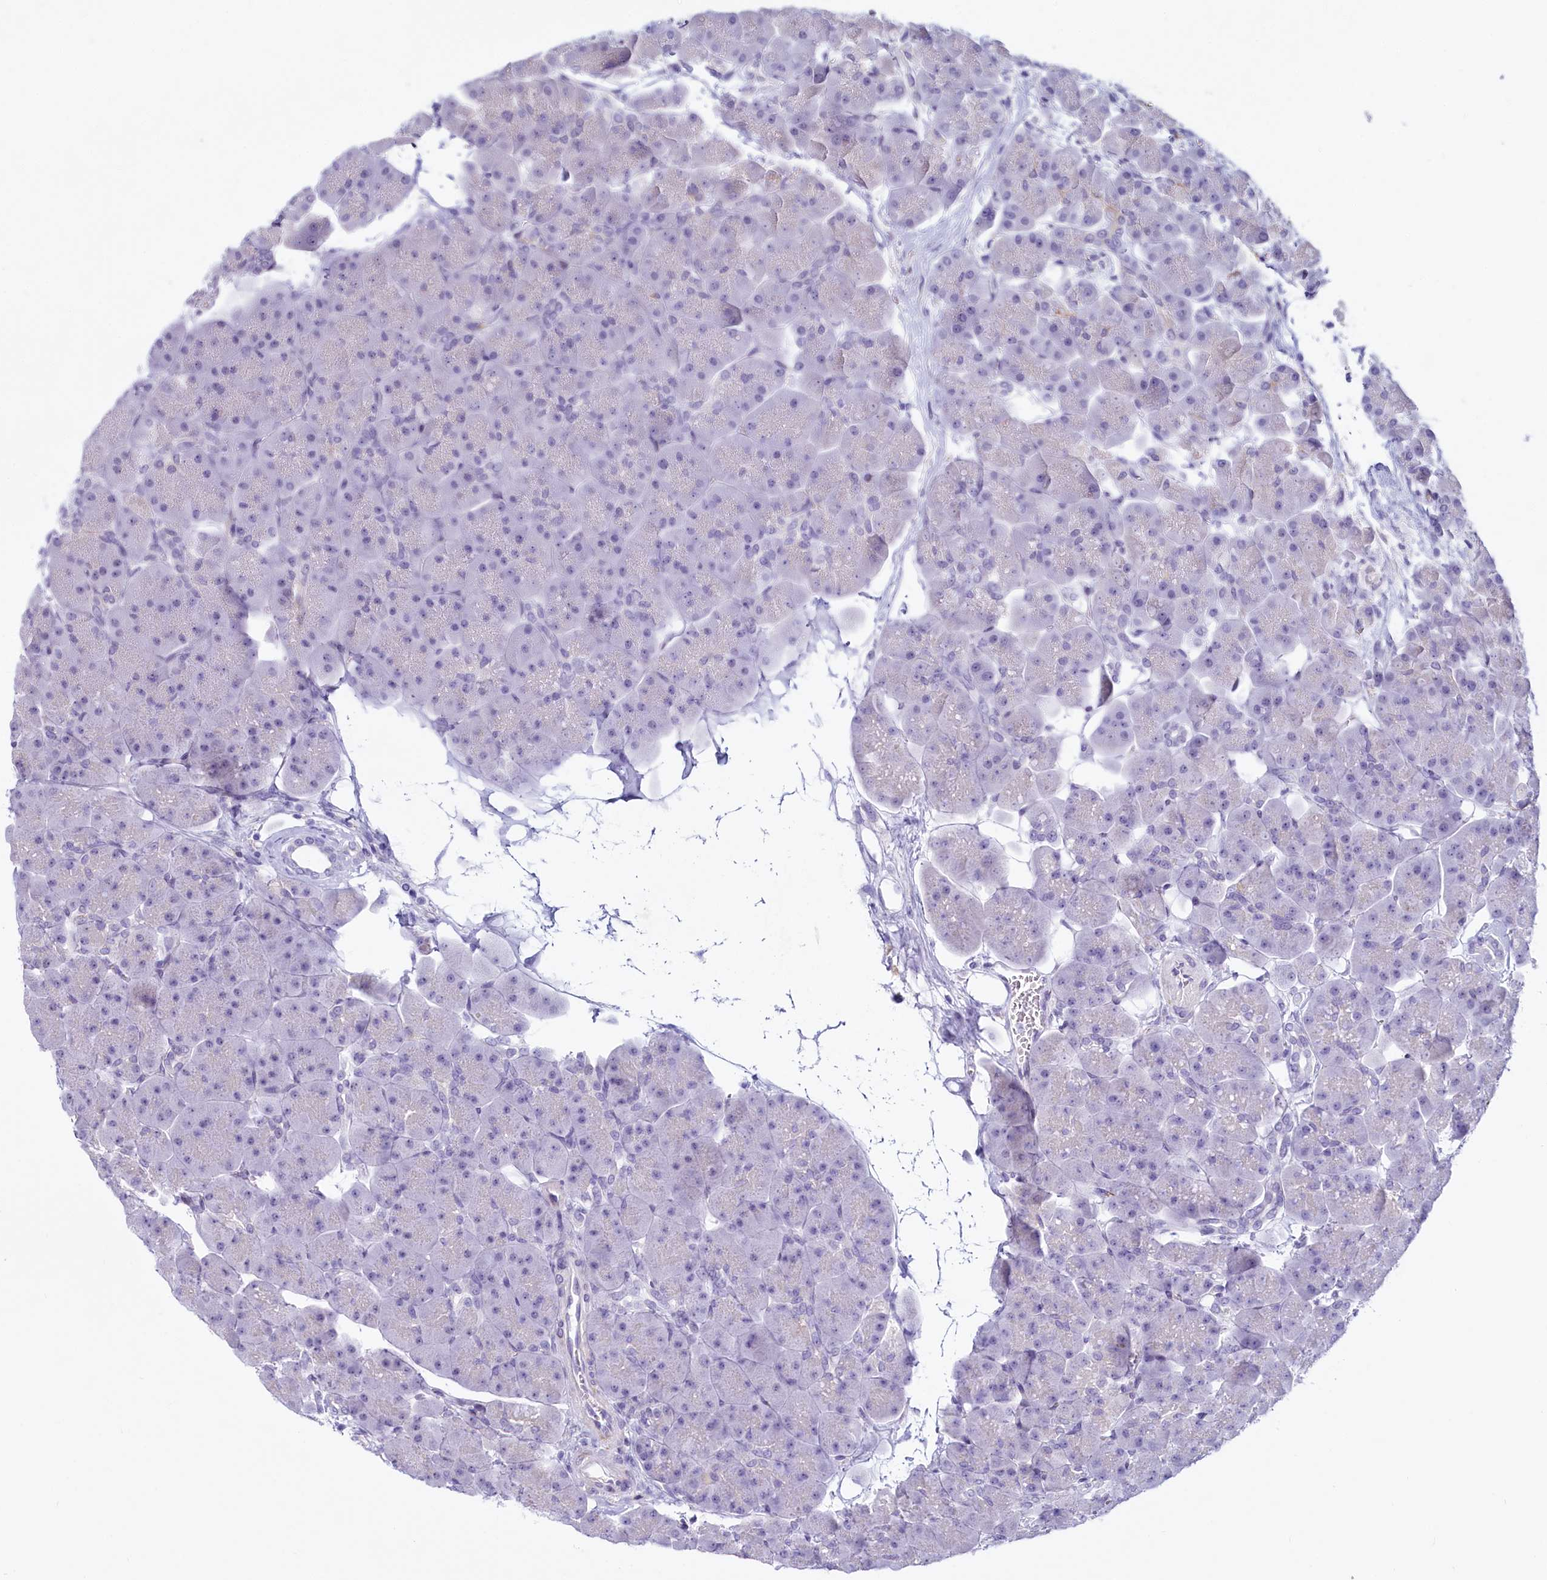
{"staining": {"intensity": "negative", "quantity": "none", "location": "none"}, "tissue": "pancreas", "cell_type": "Exocrine glandular cells", "image_type": "normal", "snomed": [{"axis": "morphology", "description": "Normal tissue, NOS"}, {"axis": "topography", "description": "Pancreas"}], "caption": "This is an IHC histopathology image of unremarkable human pancreas. There is no positivity in exocrine glandular cells.", "gene": "PROCR", "patient": {"sex": "male", "age": 66}}